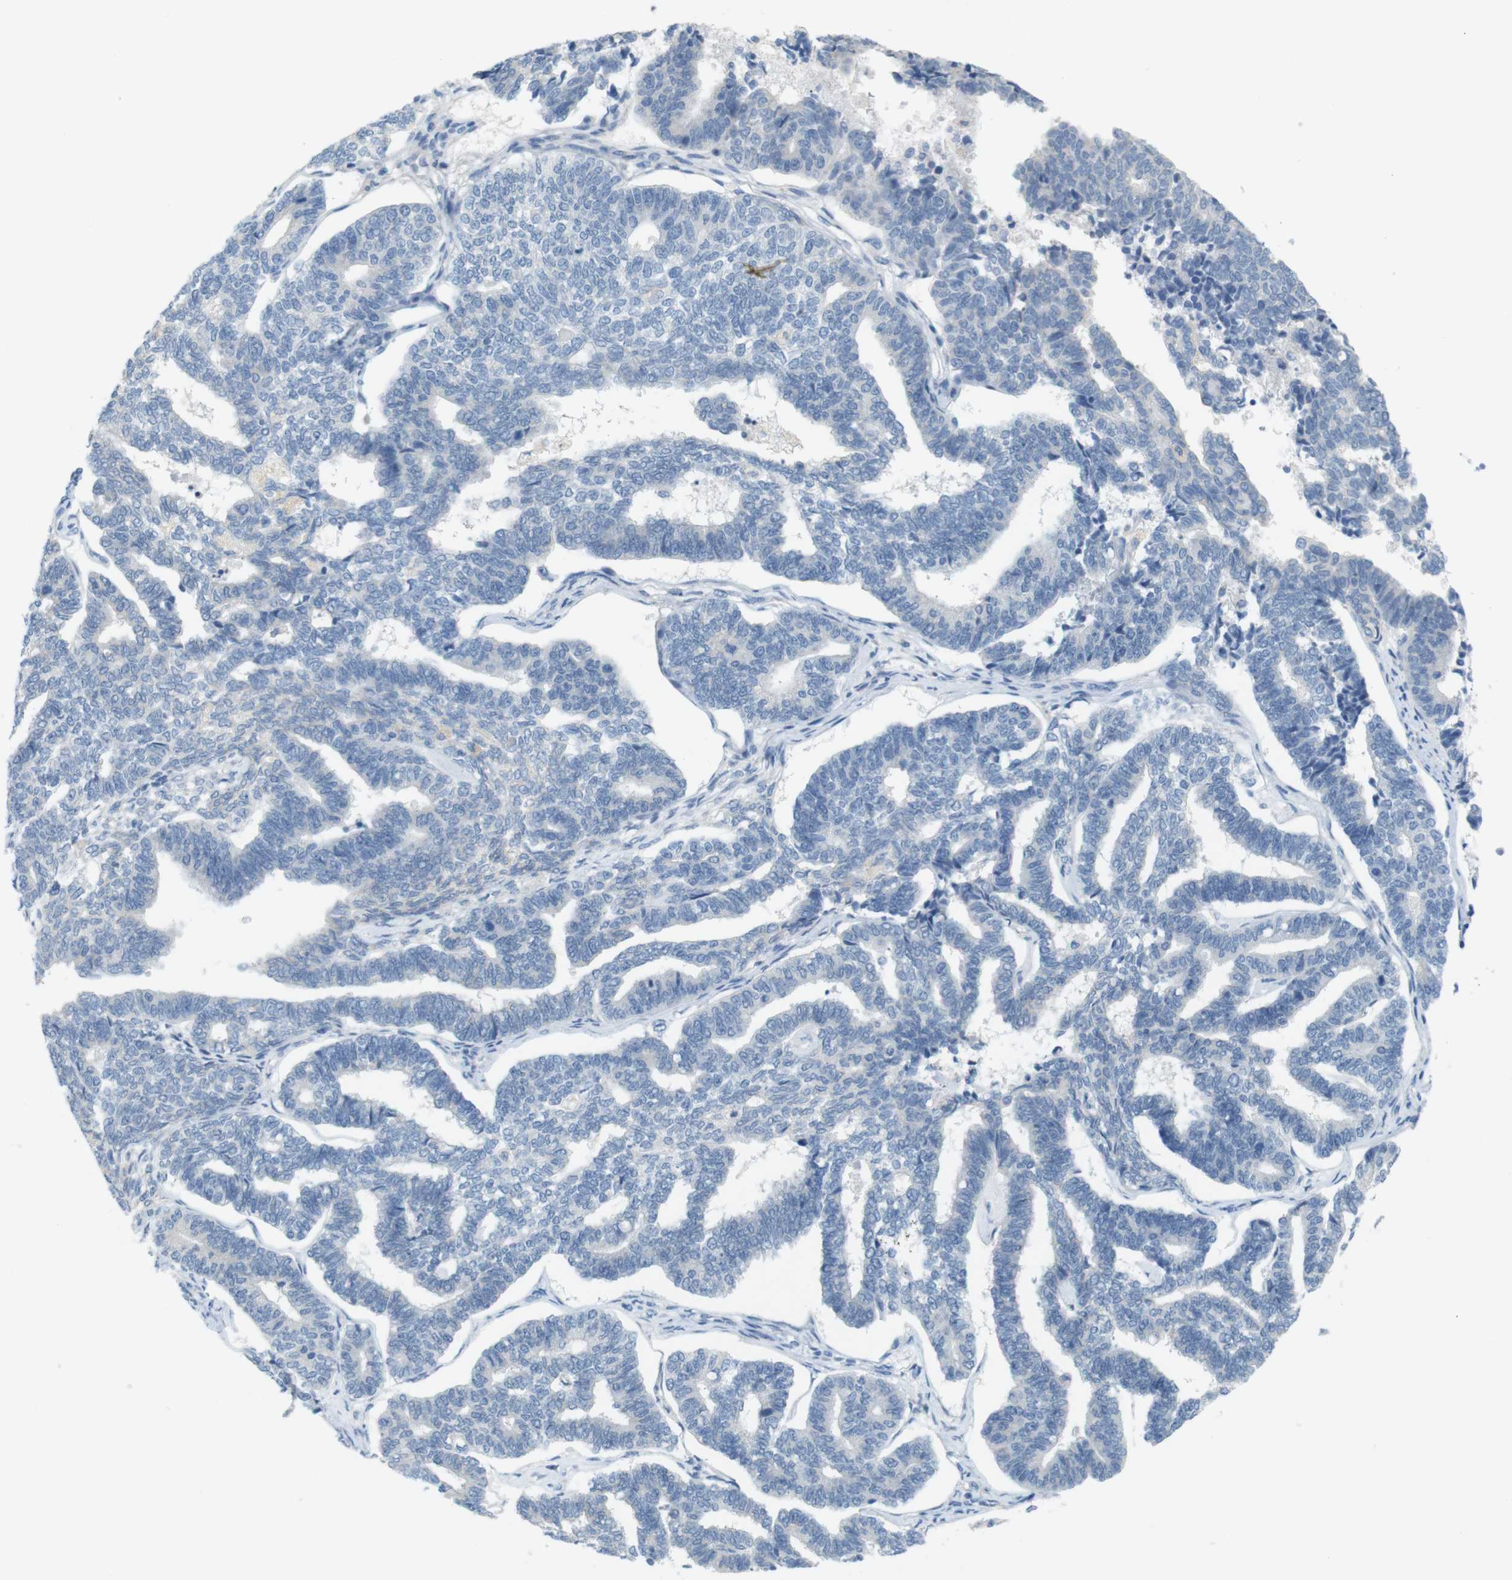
{"staining": {"intensity": "negative", "quantity": "none", "location": "none"}, "tissue": "endometrial cancer", "cell_type": "Tumor cells", "image_type": "cancer", "snomed": [{"axis": "morphology", "description": "Adenocarcinoma, NOS"}, {"axis": "topography", "description": "Endometrium"}], "caption": "The micrograph reveals no significant expression in tumor cells of adenocarcinoma (endometrial).", "gene": "LRRK2", "patient": {"sex": "female", "age": 70}}